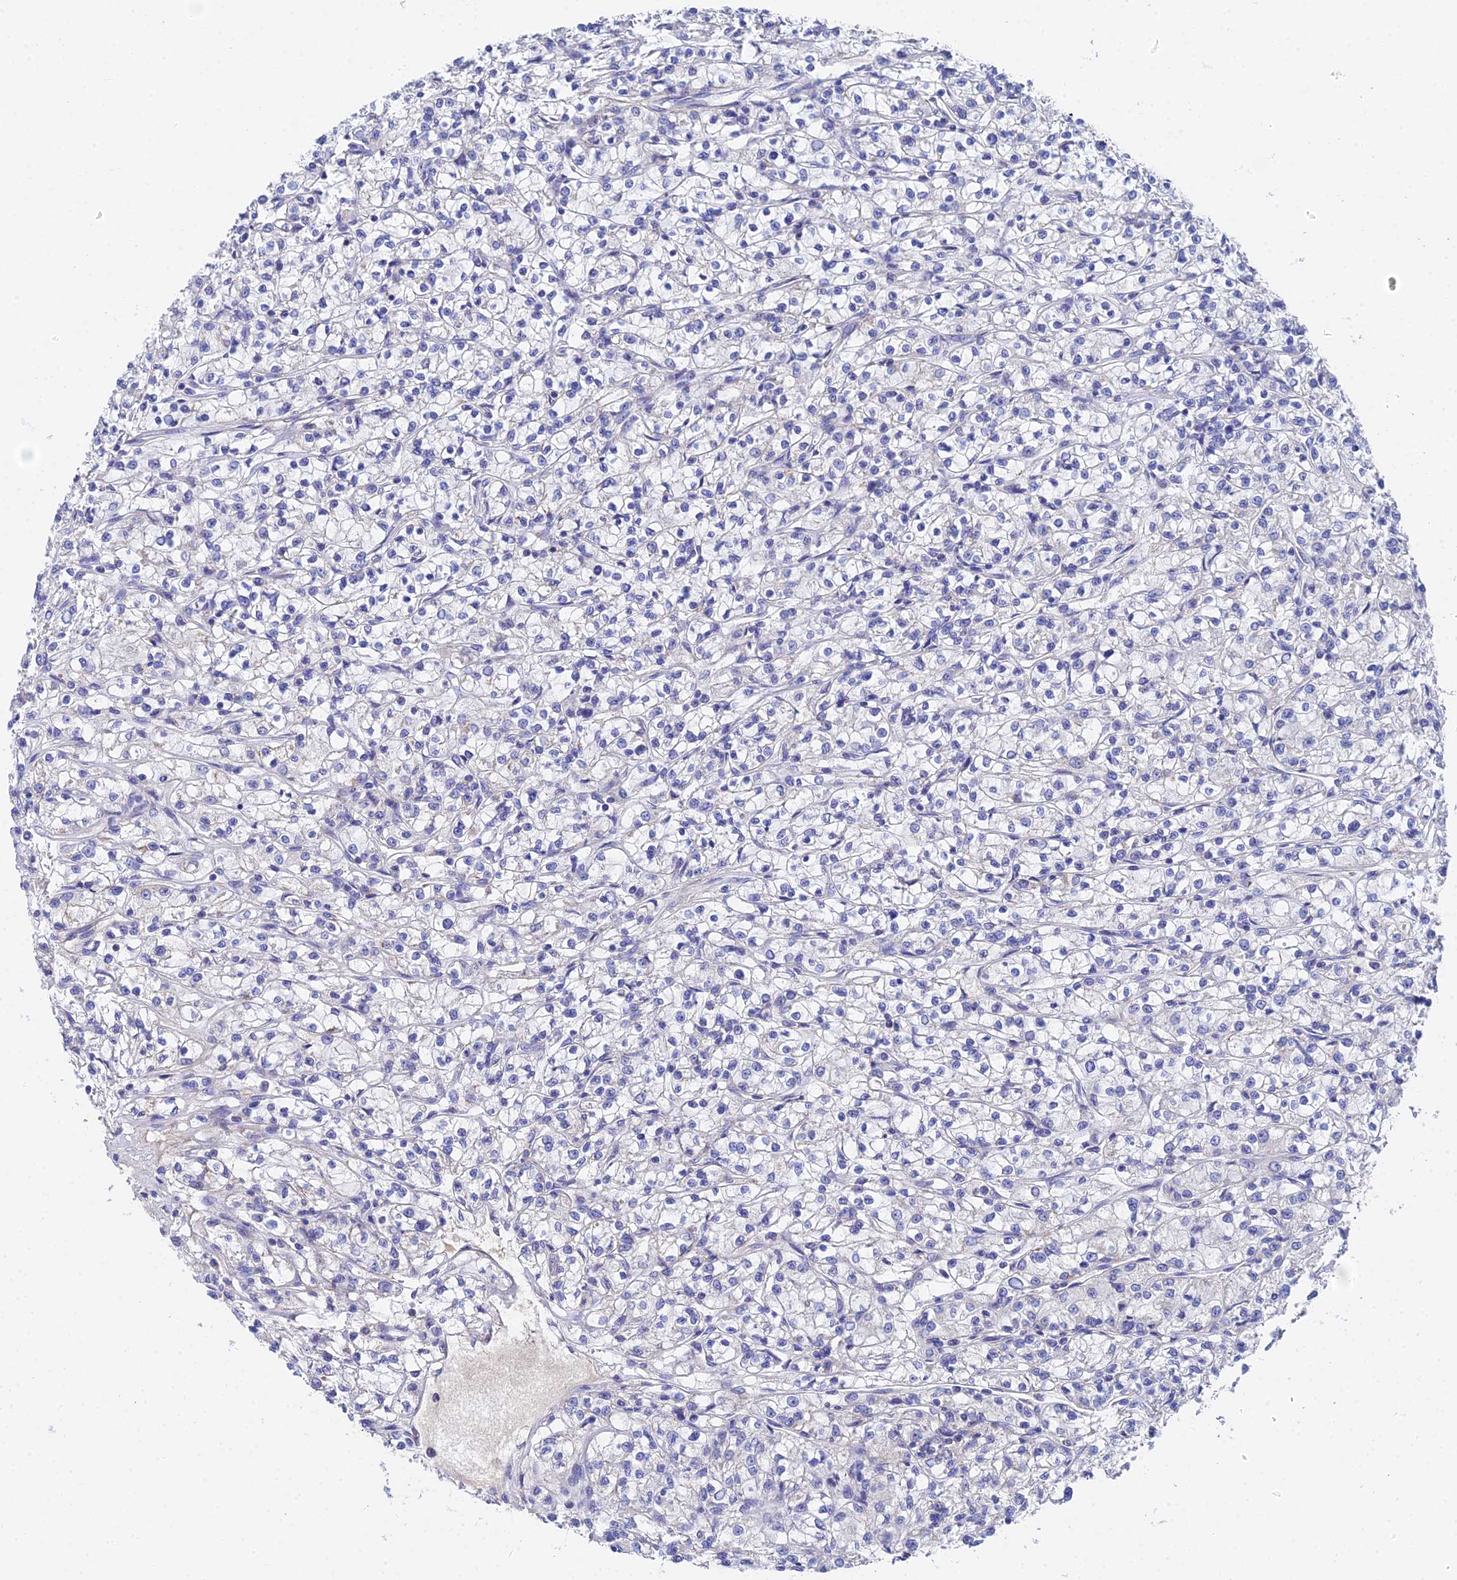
{"staining": {"intensity": "negative", "quantity": "none", "location": "none"}, "tissue": "renal cancer", "cell_type": "Tumor cells", "image_type": "cancer", "snomed": [{"axis": "morphology", "description": "Adenocarcinoma, NOS"}, {"axis": "topography", "description": "Kidney"}], "caption": "High magnification brightfield microscopy of adenocarcinoma (renal) stained with DAB (3,3'-diaminobenzidine) (brown) and counterstained with hematoxylin (blue): tumor cells show no significant positivity.", "gene": "UBE2L3", "patient": {"sex": "female", "age": 59}}